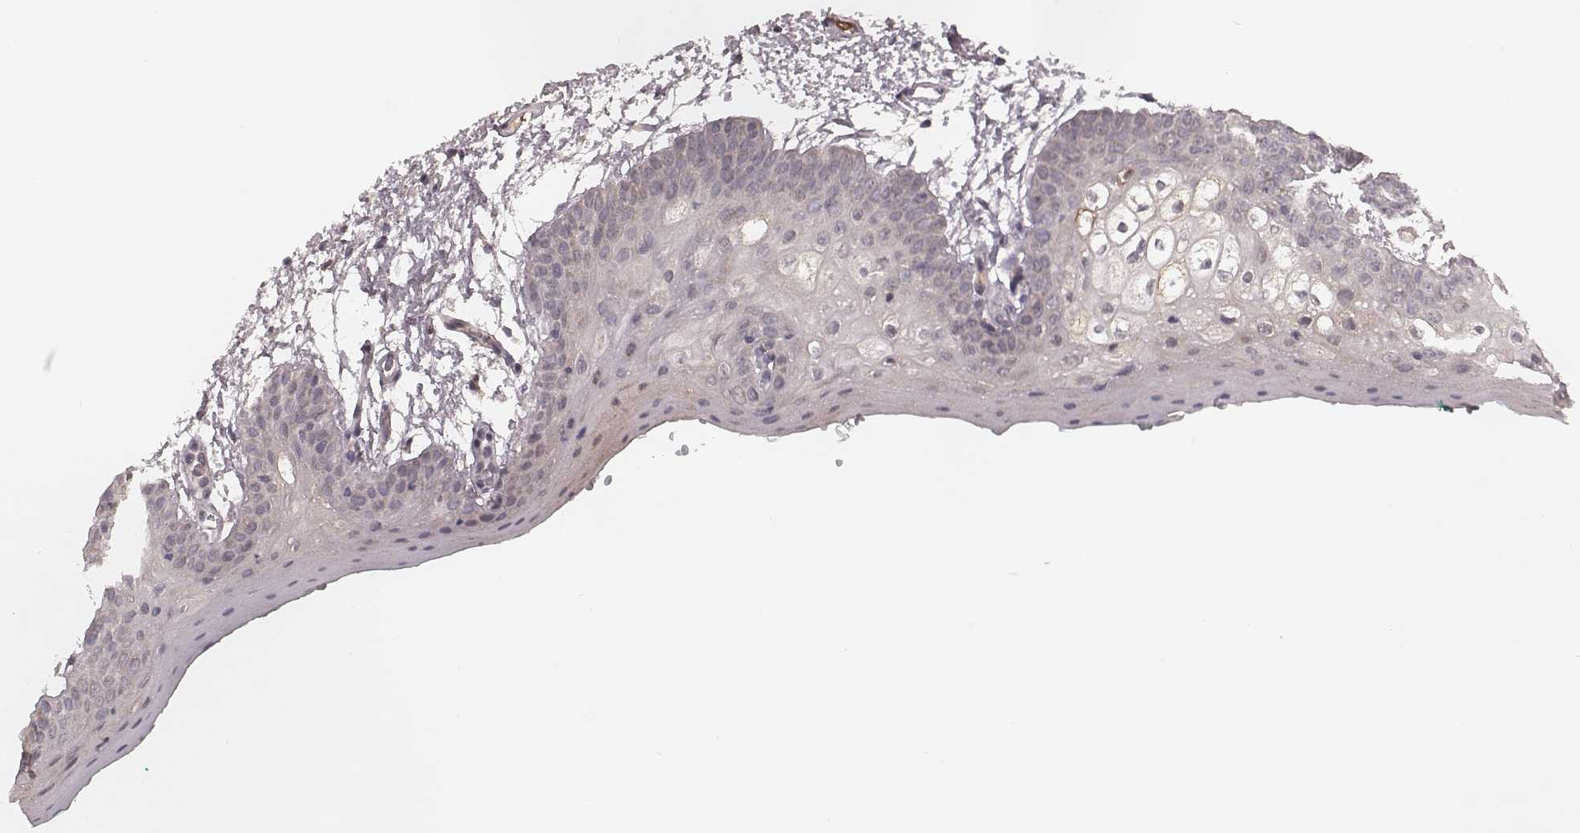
{"staining": {"intensity": "weak", "quantity": "<25%", "location": "cytoplasmic/membranous"}, "tissue": "oral mucosa", "cell_type": "Squamous epithelial cells", "image_type": "normal", "snomed": [{"axis": "morphology", "description": "Normal tissue, NOS"}, {"axis": "morphology", "description": "Squamous cell carcinoma, NOS"}, {"axis": "topography", "description": "Oral tissue"}, {"axis": "topography", "description": "Head-Neck"}], "caption": "Squamous epithelial cells are negative for protein expression in benign human oral mucosa. The staining was performed using DAB (3,3'-diaminobenzidine) to visualize the protein expression in brown, while the nuclei were stained in blue with hematoxylin (Magnification: 20x).", "gene": "IL5", "patient": {"sex": "female", "age": 50}}